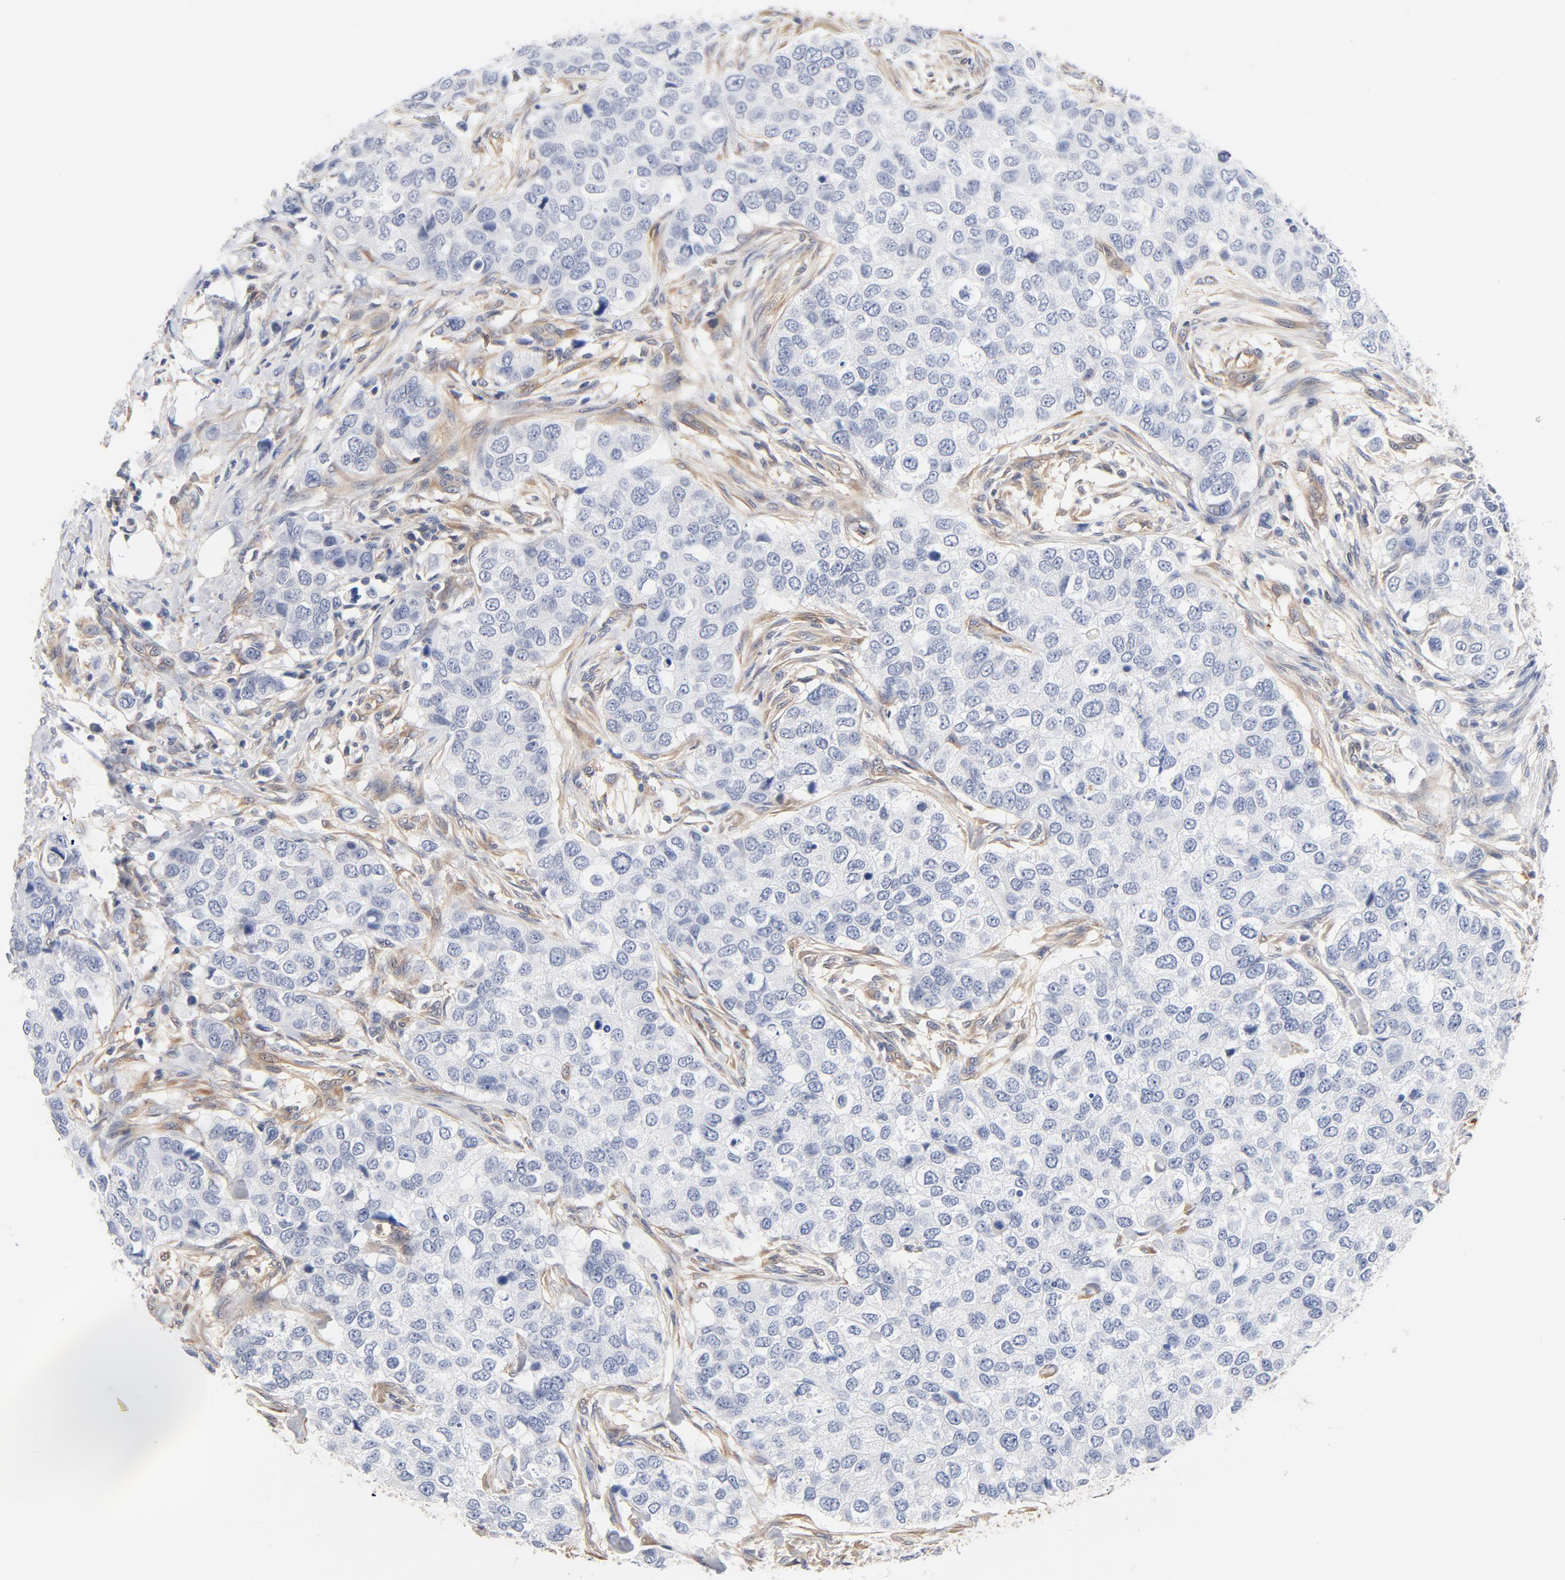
{"staining": {"intensity": "negative", "quantity": "none", "location": "none"}, "tissue": "breast cancer", "cell_type": "Tumor cells", "image_type": "cancer", "snomed": [{"axis": "morphology", "description": "Normal tissue, NOS"}, {"axis": "morphology", "description": "Duct carcinoma"}, {"axis": "topography", "description": "Breast"}], "caption": "Tumor cells show no significant expression in breast cancer (intraductal carcinoma).", "gene": "ASMTL", "patient": {"sex": "female", "age": 49}}